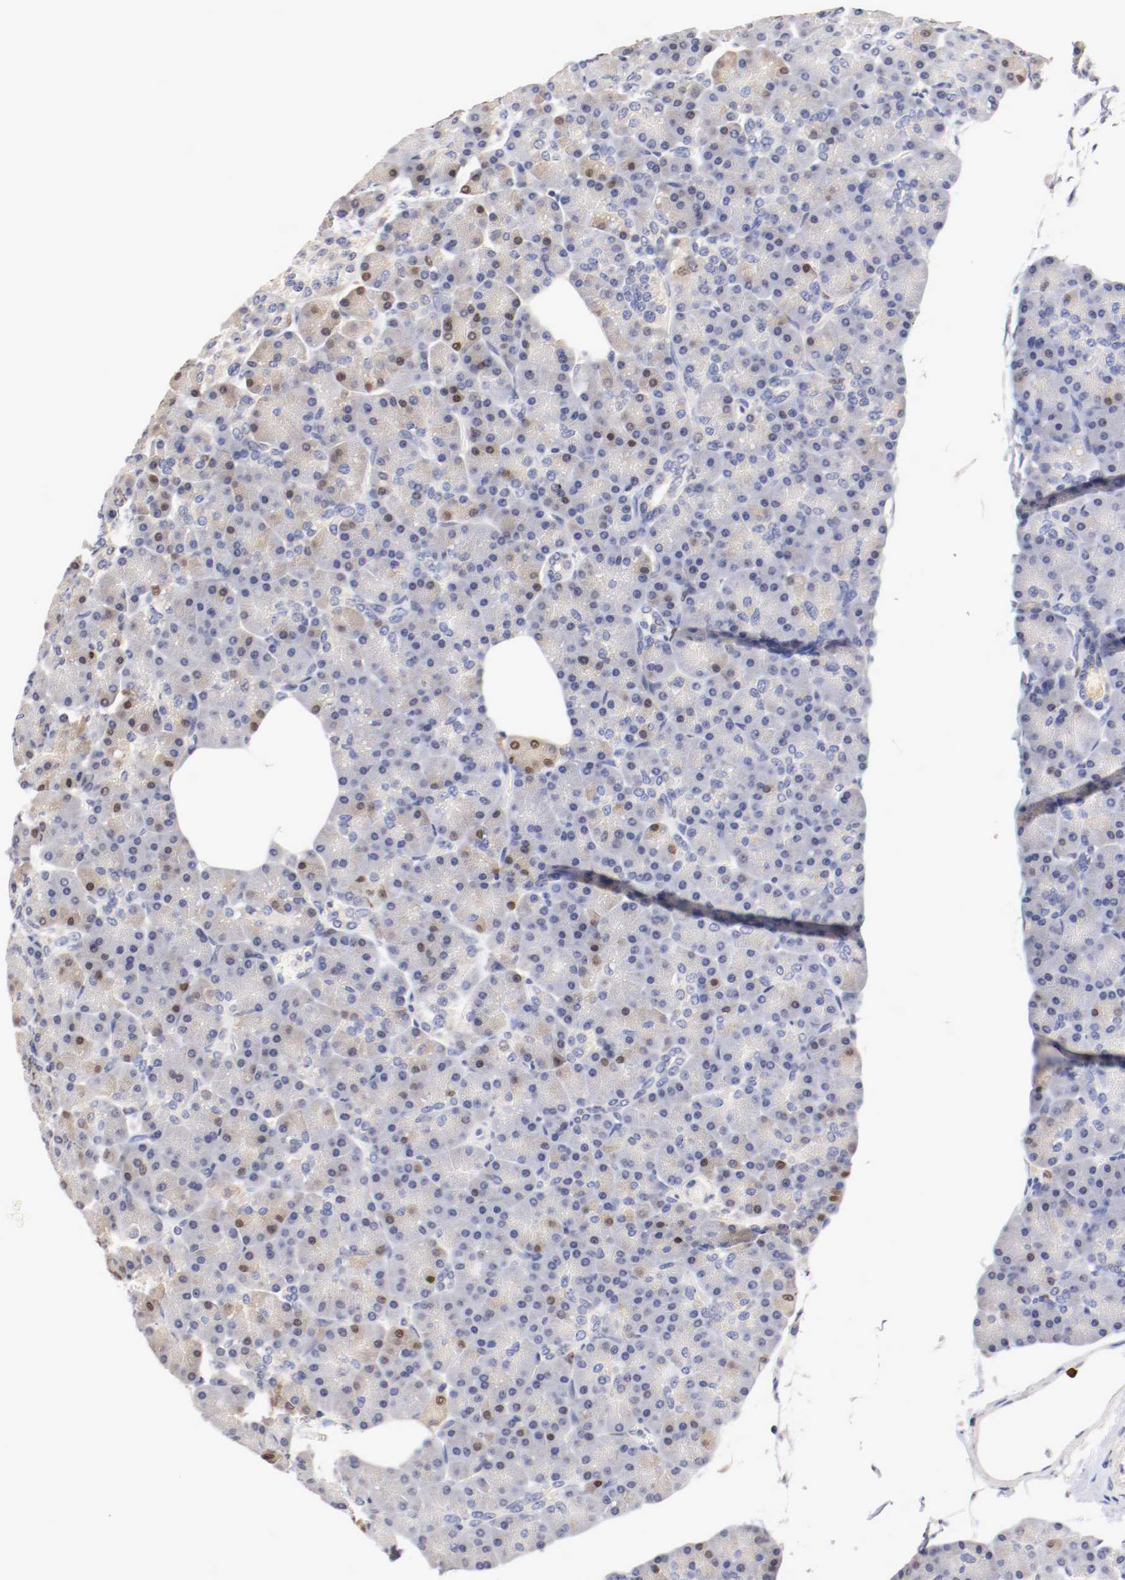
{"staining": {"intensity": "strong", "quantity": "<25%", "location": "nuclear"}, "tissue": "pancreas", "cell_type": "Exocrine glandular cells", "image_type": "normal", "snomed": [{"axis": "morphology", "description": "Normal tissue, NOS"}, {"axis": "topography", "description": "Pancreas"}], "caption": "Strong nuclear protein expression is present in approximately <25% of exocrine glandular cells in pancreas. (DAB IHC, brown staining for protein, blue staining for nuclei).", "gene": "CEBPE", "patient": {"sex": "female", "age": 43}}